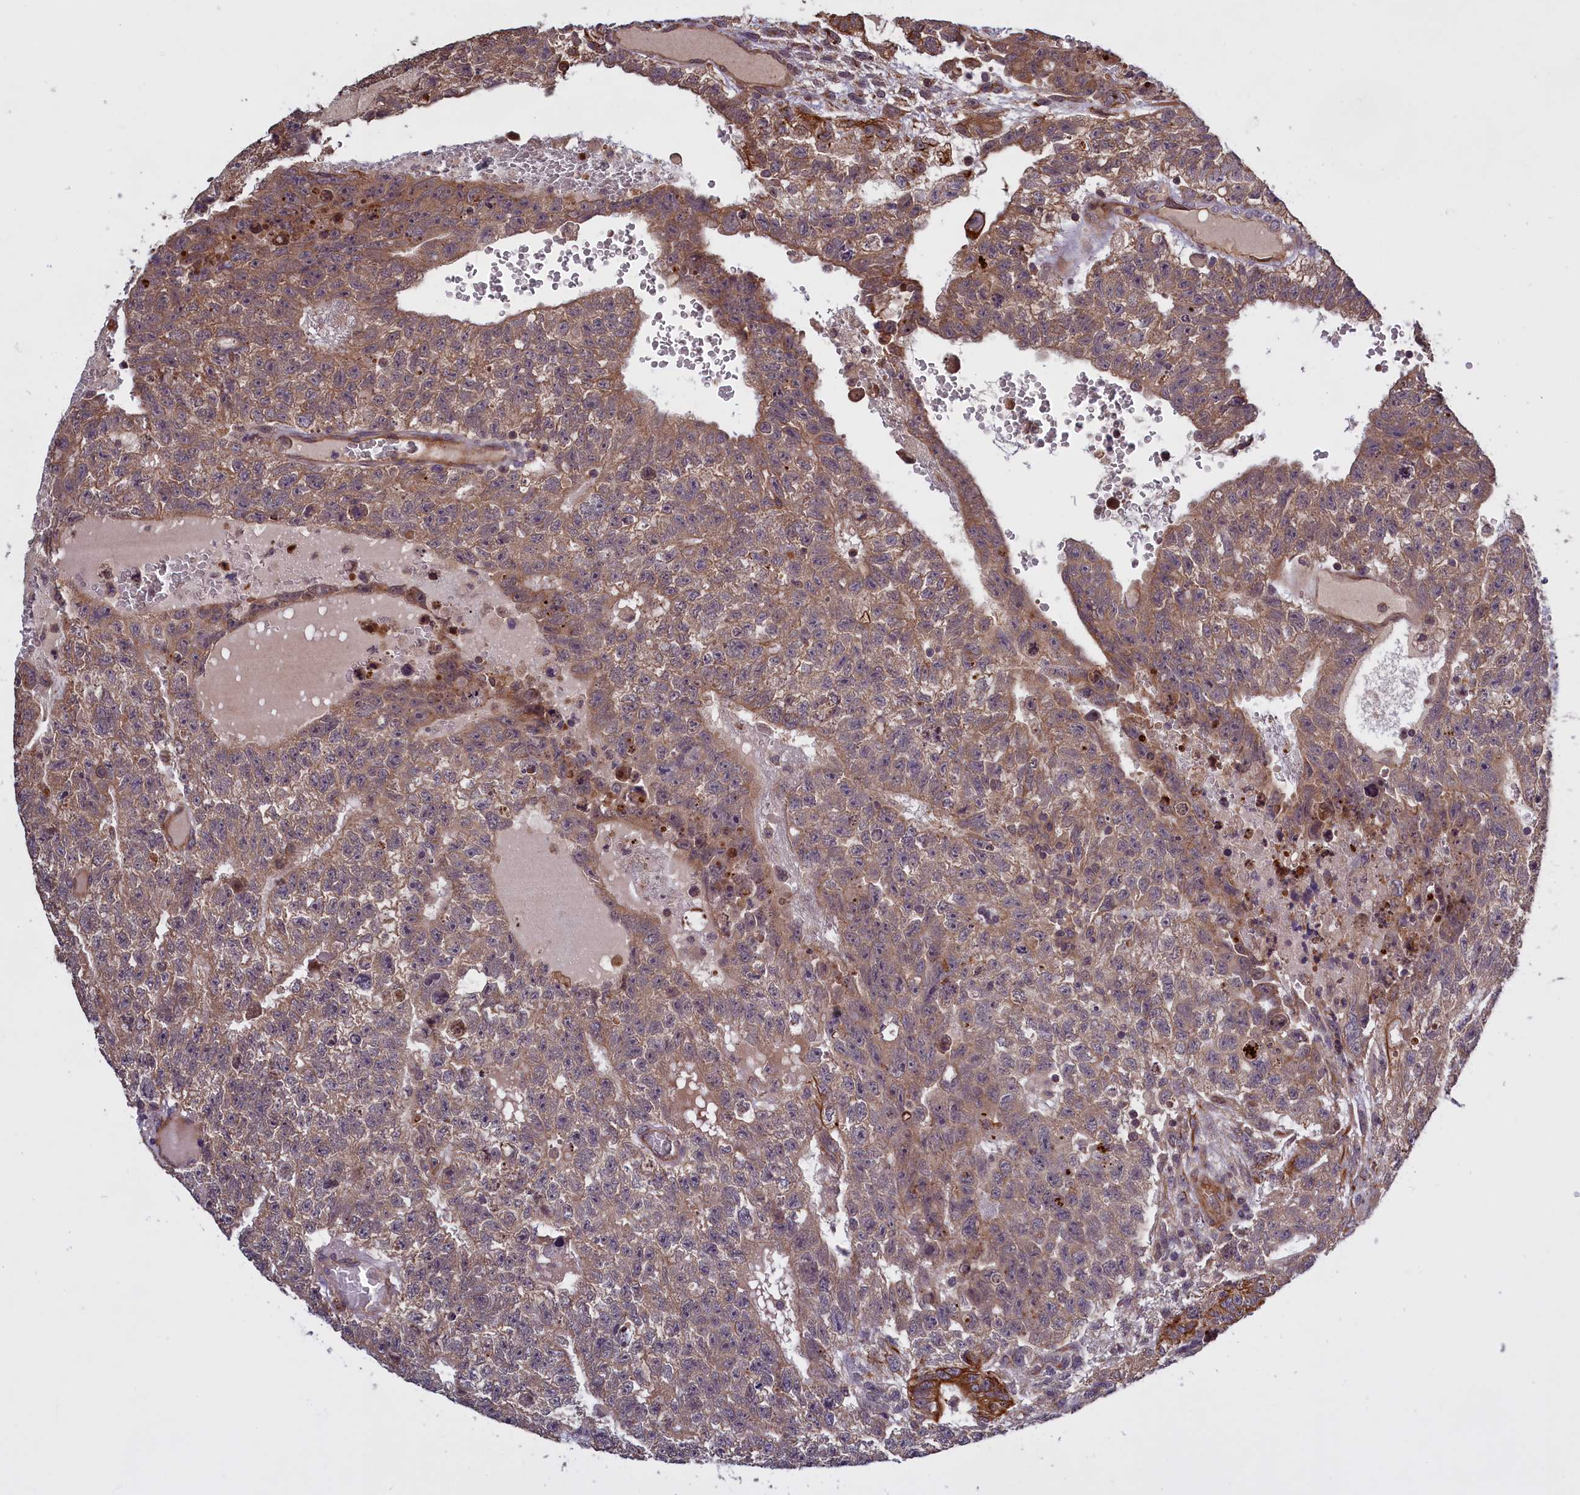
{"staining": {"intensity": "moderate", "quantity": "25%-75%", "location": "cytoplasmic/membranous"}, "tissue": "testis cancer", "cell_type": "Tumor cells", "image_type": "cancer", "snomed": [{"axis": "morphology", "description": "Carcinoma, Embryonal, NOS"}, {"axis": "topography", "description": "Testis"}], "caption": "The micrograph exhibits staining of embryonal carcinoma (testis), revealing moderate cytoplasmic/membranous protein expression (brown color) within tumor cells.", "gene": "DENND1B", "patient": {"sex": "male", "age": 26}}